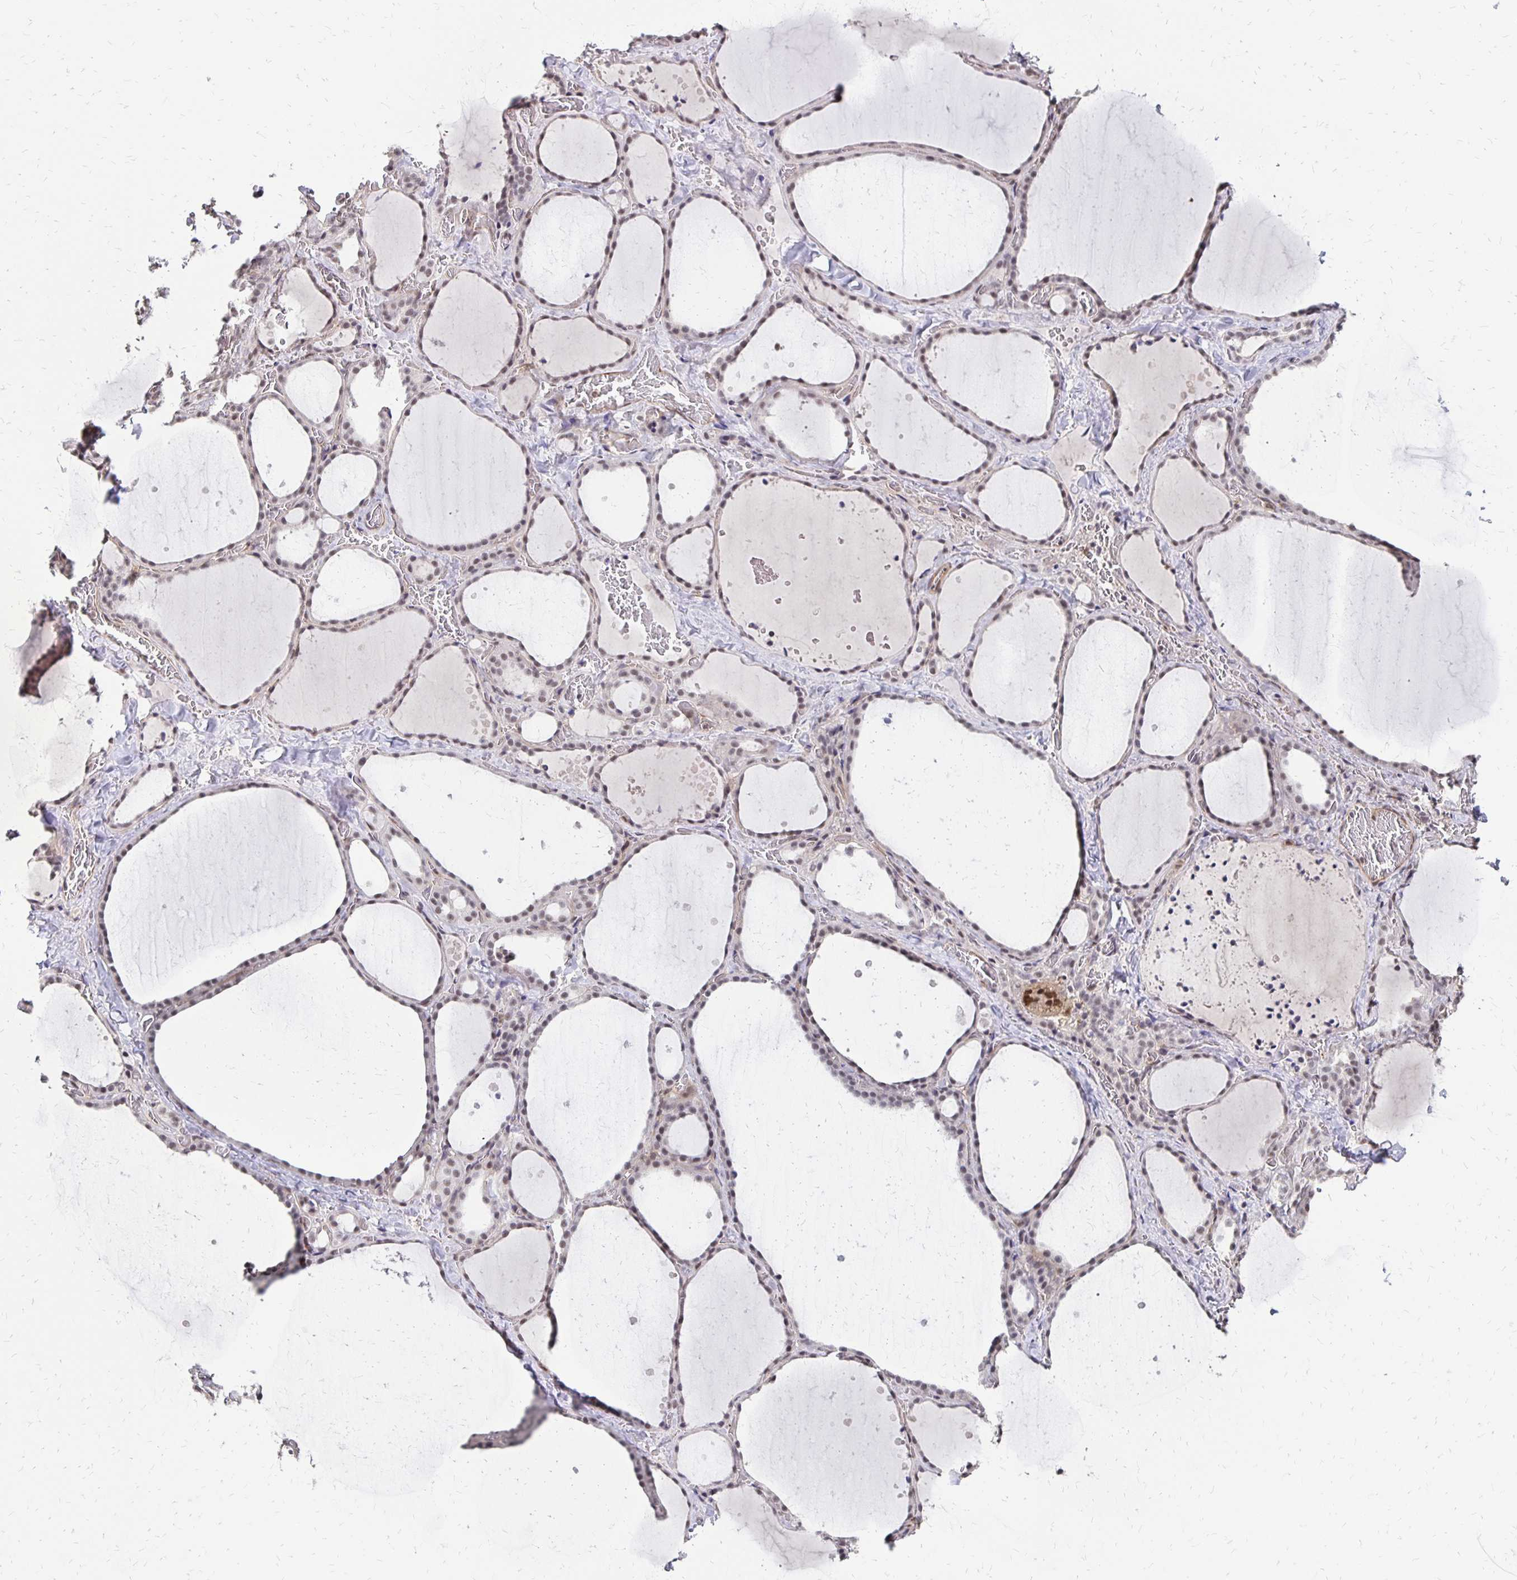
{"staining": {"intensity": "weak", "quantity": "25%-75%", "location": "nuclear"}, "tissue": "thyroid gland", "cell_type": "Glandular cells", "image_type": "normal", "snomed": [{"axis": "morphology", "description": "Normal tissue, NOS"}, {"axis": "topography", "description": "Thyroid gland"}], "caption": "Immunohistochemistry (IHC) histopathology image of unremarkable human thyroid gland stained for a protein (brown), which displays low levels of weak nuclear staining in about 25%-75% of glandular cells.", "gene": "CLASRP", "patient": {"sex": "female", "age": 36}}